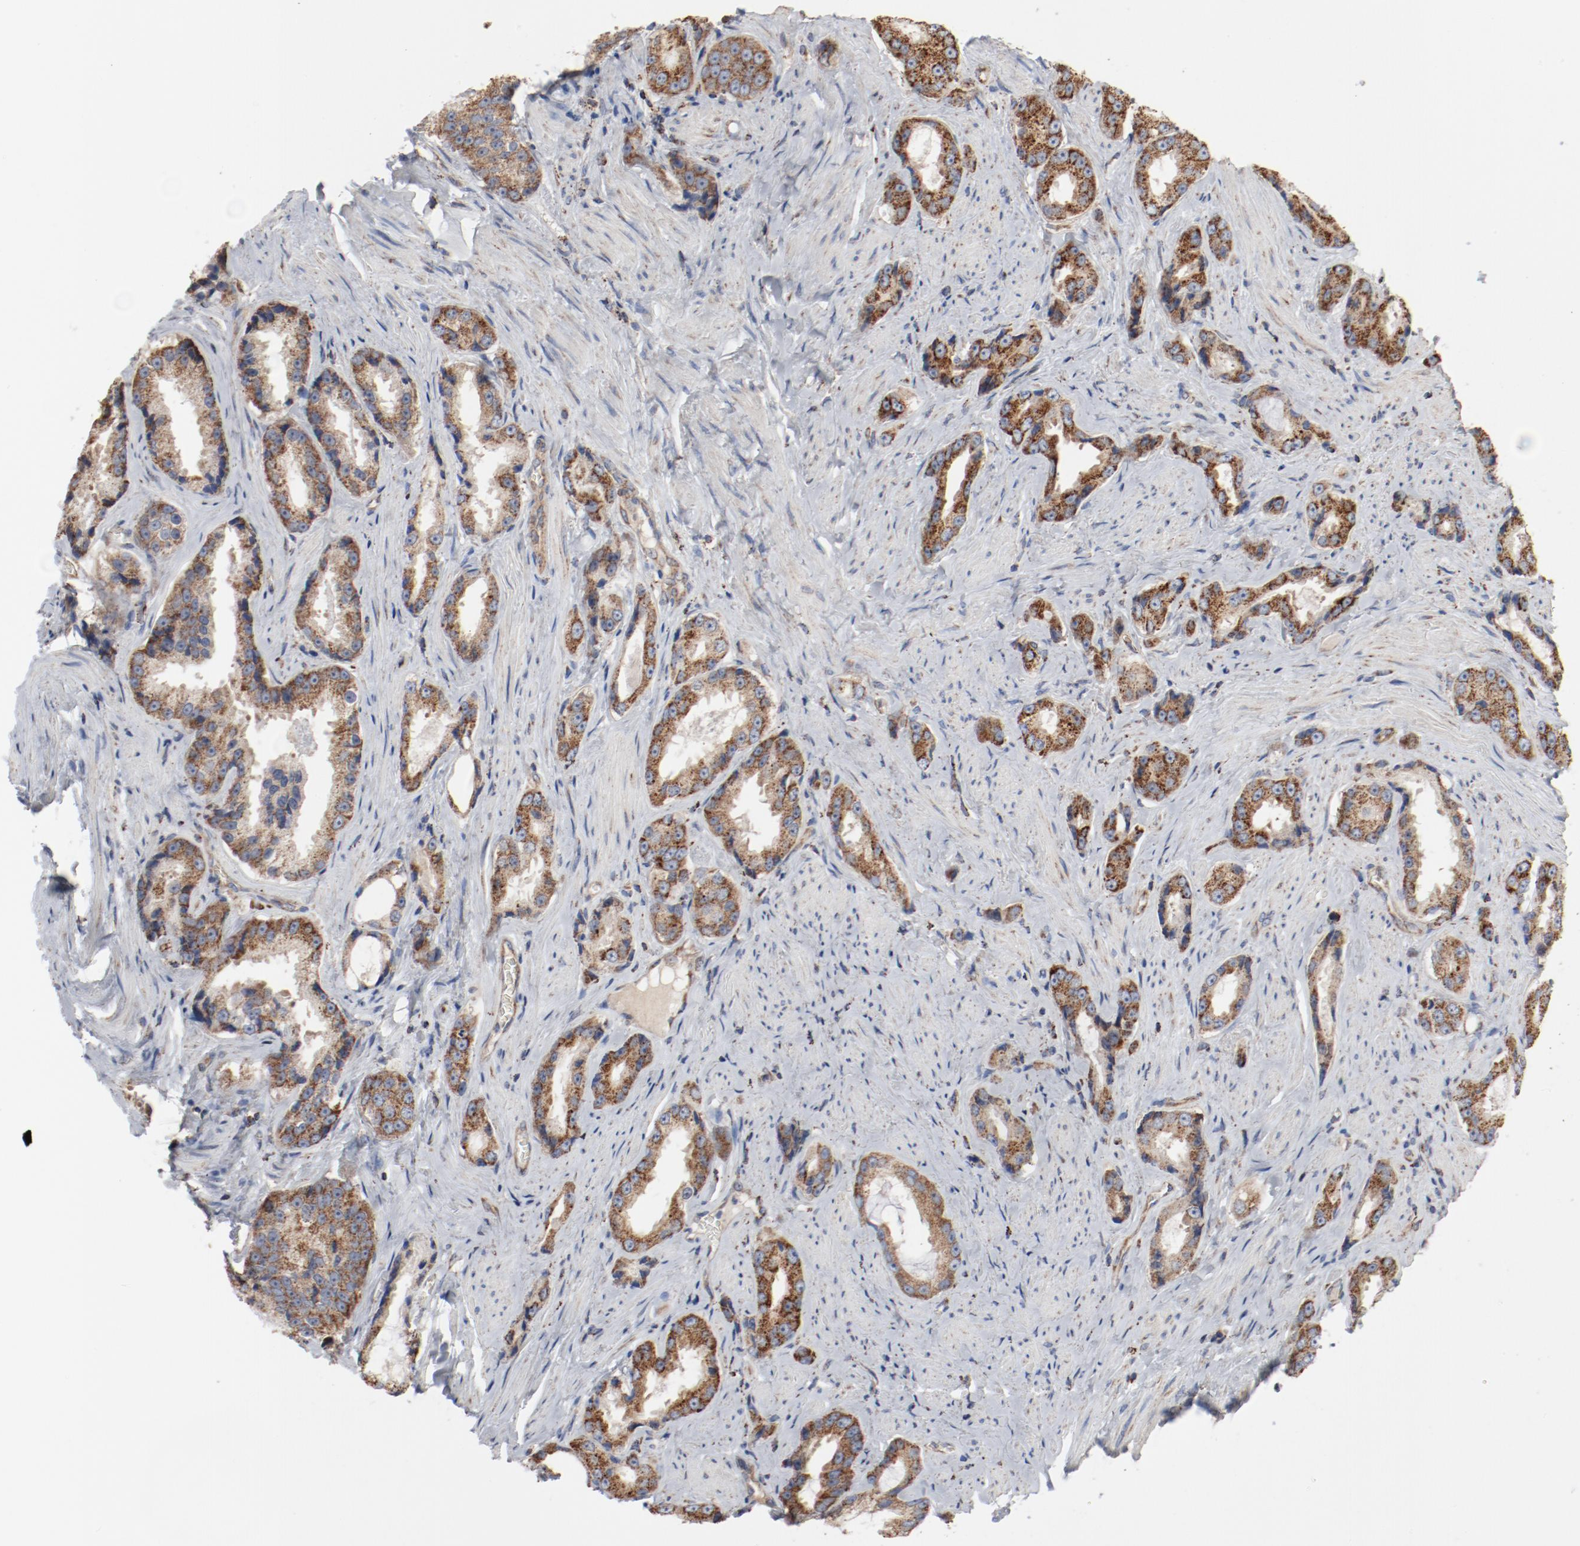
{"staining": {"intensity": "moderate", "quantity": ">75%", "location": "cytoplasmic/membranous"}, "tissue": "prostate cancer", "cell_type": "Tumor cells", "image_type": "cancer", "snomed": [{"axis": "morphology", "description": "Adenocarcinoma, Medium grade"}, {"axis": "topography", "description": "Prostate"}], "caption": "DAB immunohistochemical staining of human prostate cancer reveals moderate cytoplasmic/membranous protein positivity in approximately >75% of tumor cells. The staining was performed using DAB to visualize the protein expression in brown, while the nuclei were stained in blue with hematoxylin (Magnification: 20x).", "gene": "SETD3", "patient": {"sex": "male", "age": 60}}